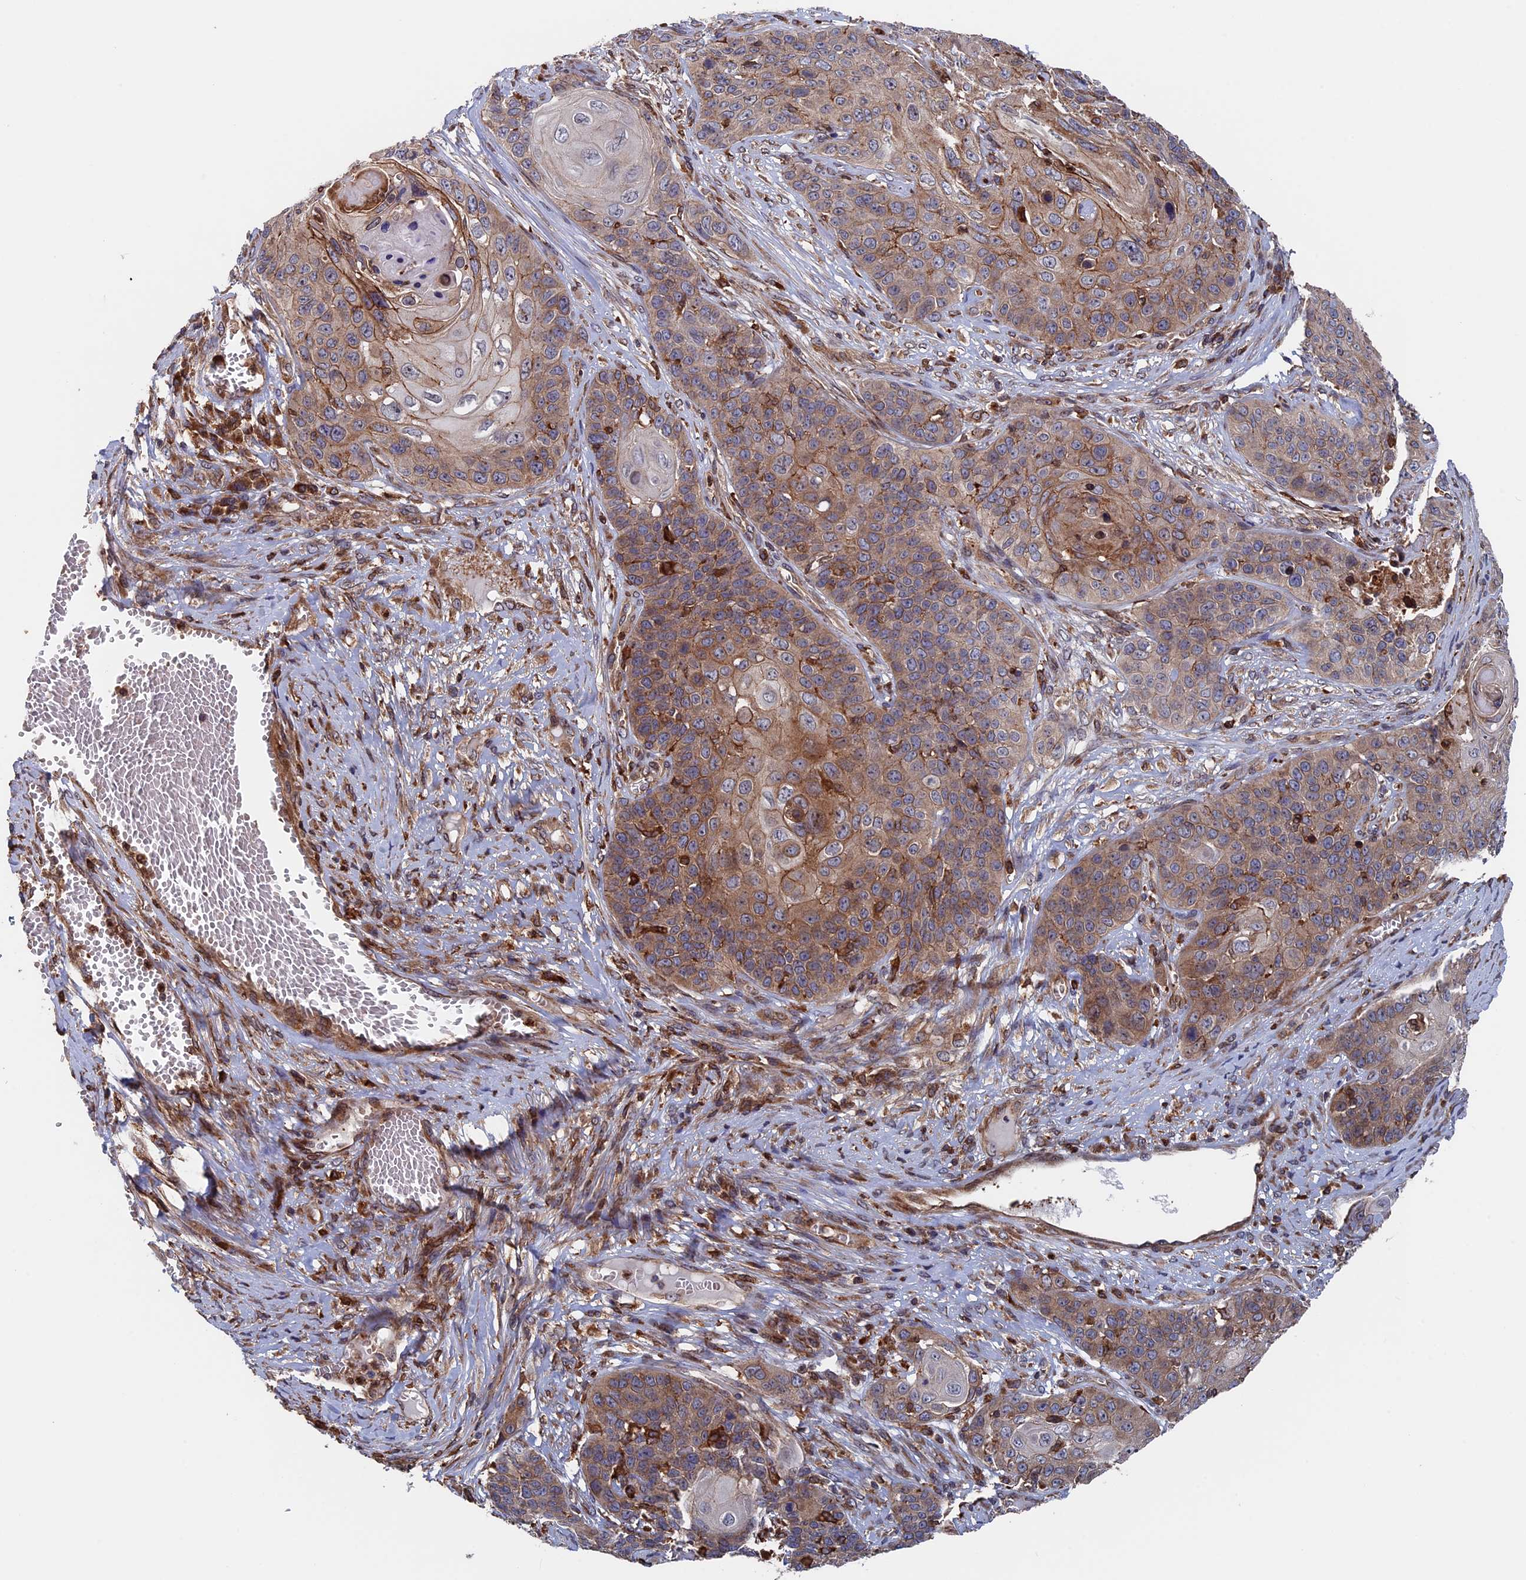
{"staining": {"intensity": "moderate", "quantity": ">75%", "location": "cytoplasmic/membranous"}, "tissue": "skin cancer", "cell_type": "Tumor cells", "image_type": "cancer", "snomed": [{"axis": "morphology", "description": "Squamous cell carcinoma, NOS"}, {"axis": "topography", "description": "Skin"}], "caption": "This photomicrograph reveals immunohistochemistry staining of human squamous cell carcinoma (skin), with medium moderate cytoplasmic/membranous positivity in approximately >75% of tumor cells.", "gene": "RPUSD1", "patient": {"sex": "male", "age": 55}}